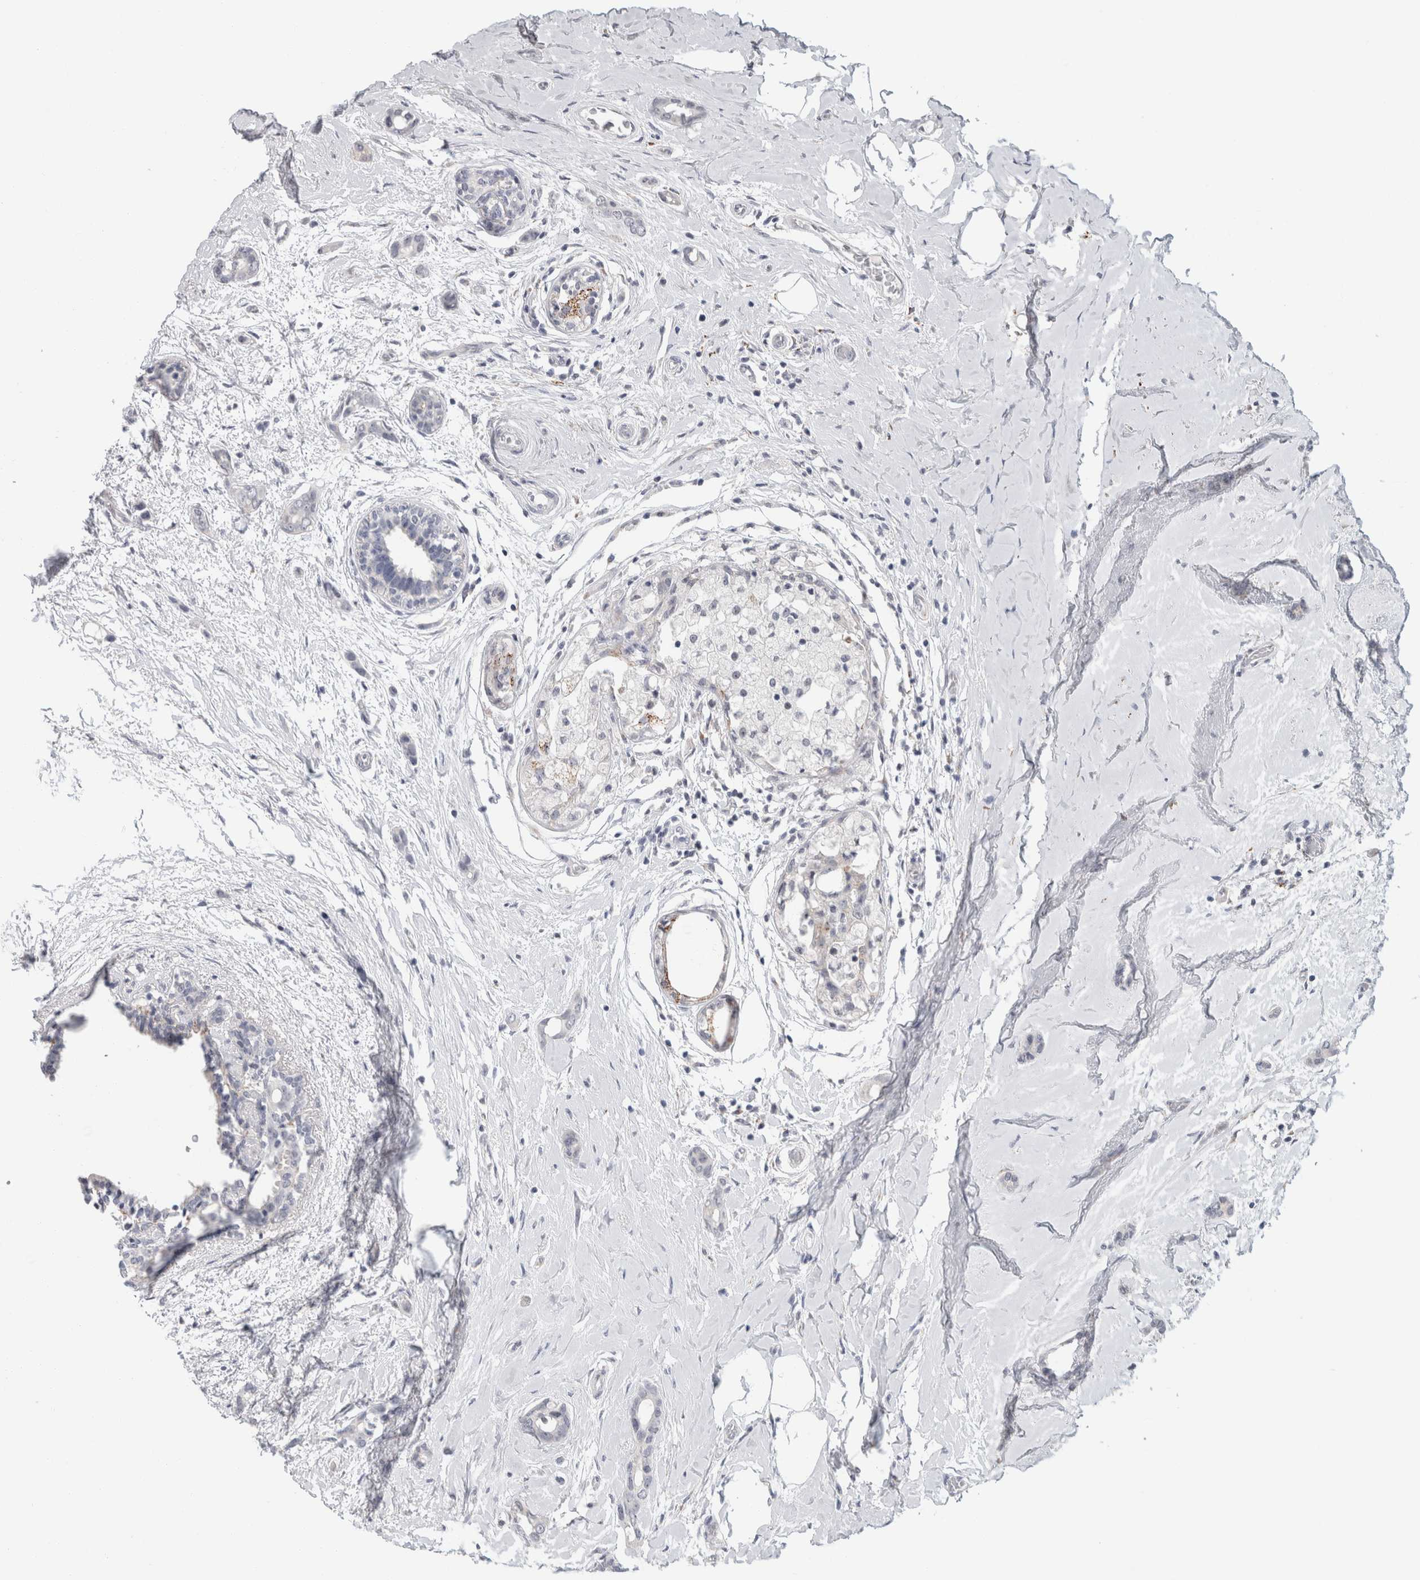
{"staining": {"intensity": "negative", "quantity": "none", "location": "none"}, "tissue": "breast cancer", "cell_type": "Tumor cells", "image_type": "cancer", "snomed": [{"axis": "morphology", "description": "Duct carcinoma"}, {"axis": "topography", "description": "Breast"}], "caption": "This is an immunohistochemistry (IHC) photomicrograph of breast cancer. There is no positivity in tumor cells.", "gene": "NIPA1", "patient": {"sex": "female", "age": 55}}